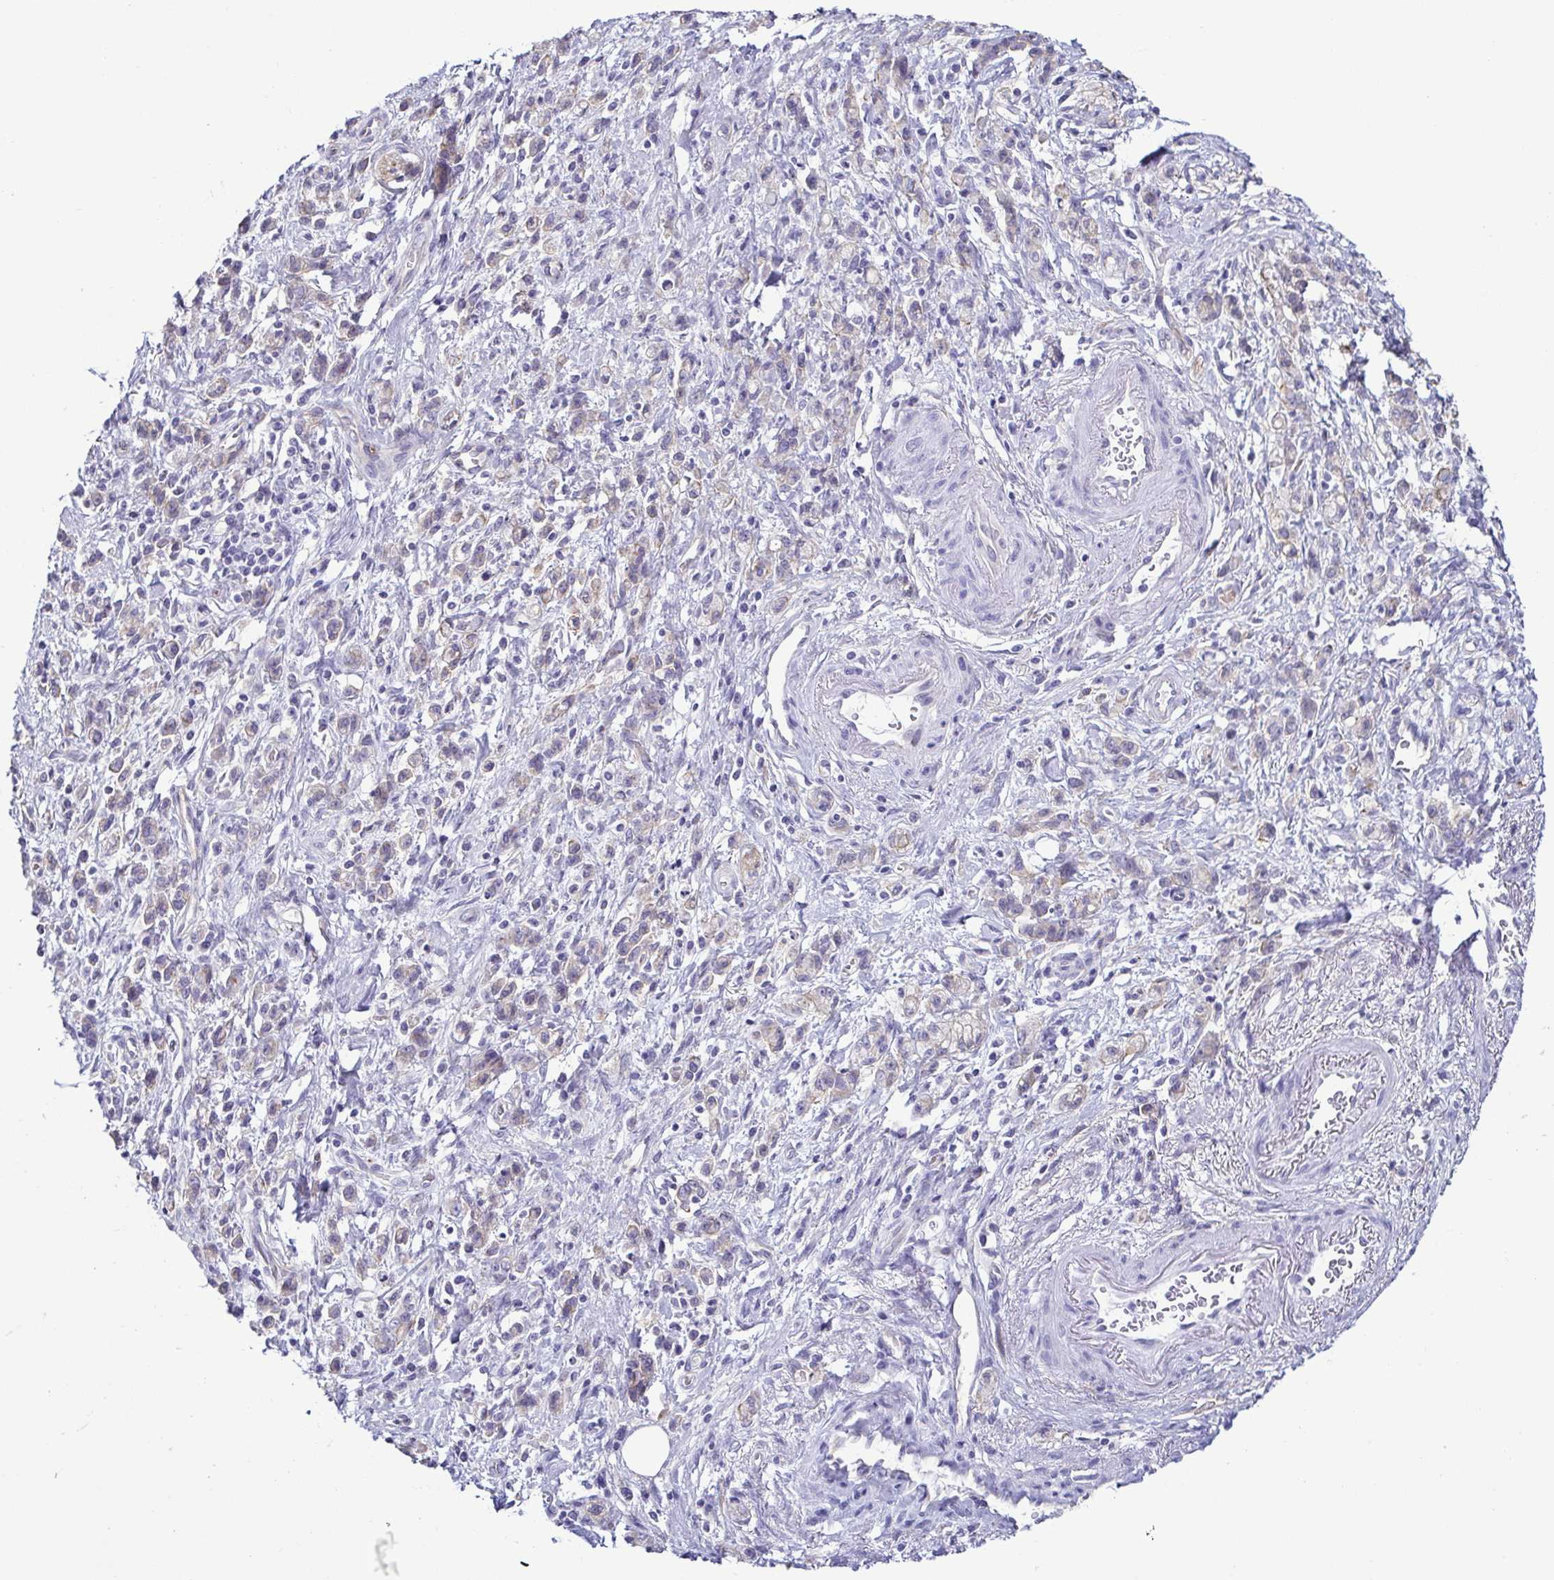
{"staining": {"intensity": "negative", "quantity": "none", "location": "none"}, "tissue": "stomach cancer", "cell_type": "Tumor cells", "image_type": "cancer", "snomed": [{"axis": "morphology", "description": "Adenocarcinoma, NOS"}, {"axis": "topography", "description": "Stomach"}], "caption": "Image shows no protein positivity in tumor cells of stomach adenocarcinoma tissue.", "gene": "CASP14", "patient": {"sex": "male", "age": 77}}